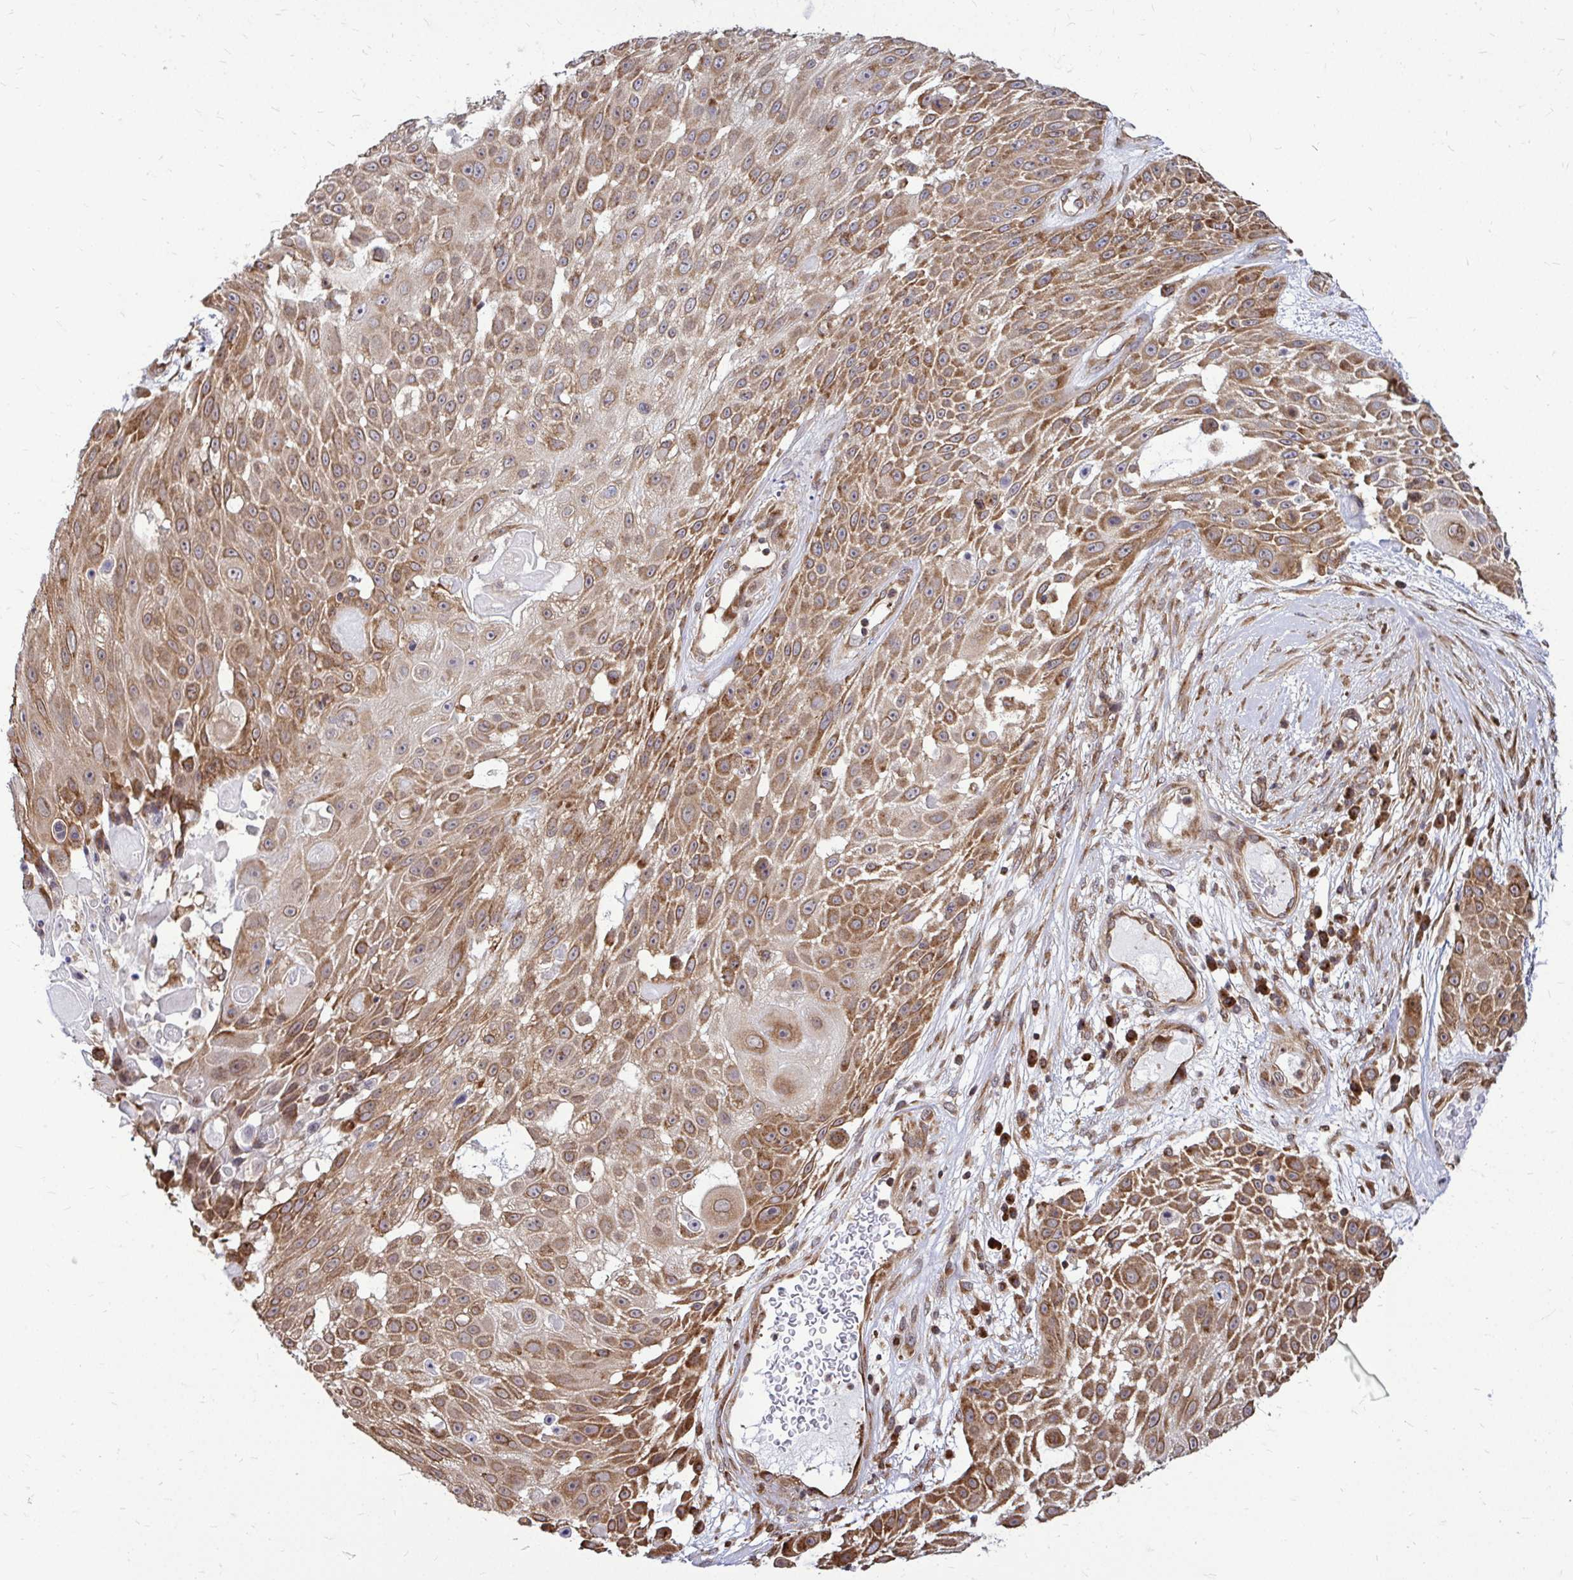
{"staining": {"intensity": "moderate", "quantity": ">75%", "location": "cytoplasmic/membranous"}, "tissue": "skin cancer", "cell_type": "Tumor cells", "image_type": "cancer", "snomed": [{"axis": "morphology", "description": "Squamous cell carcinoma, NOS"}, {"axis": "topography", "description": "Skin"}], "caption": "Human skin cancer stained for a protein (brown) reveals moderate cytoplasmic/membranous positive positivity in about >75% of tumor cells.", "gene": "FMR1", "patient": {"sex": "female", "age": 86}}